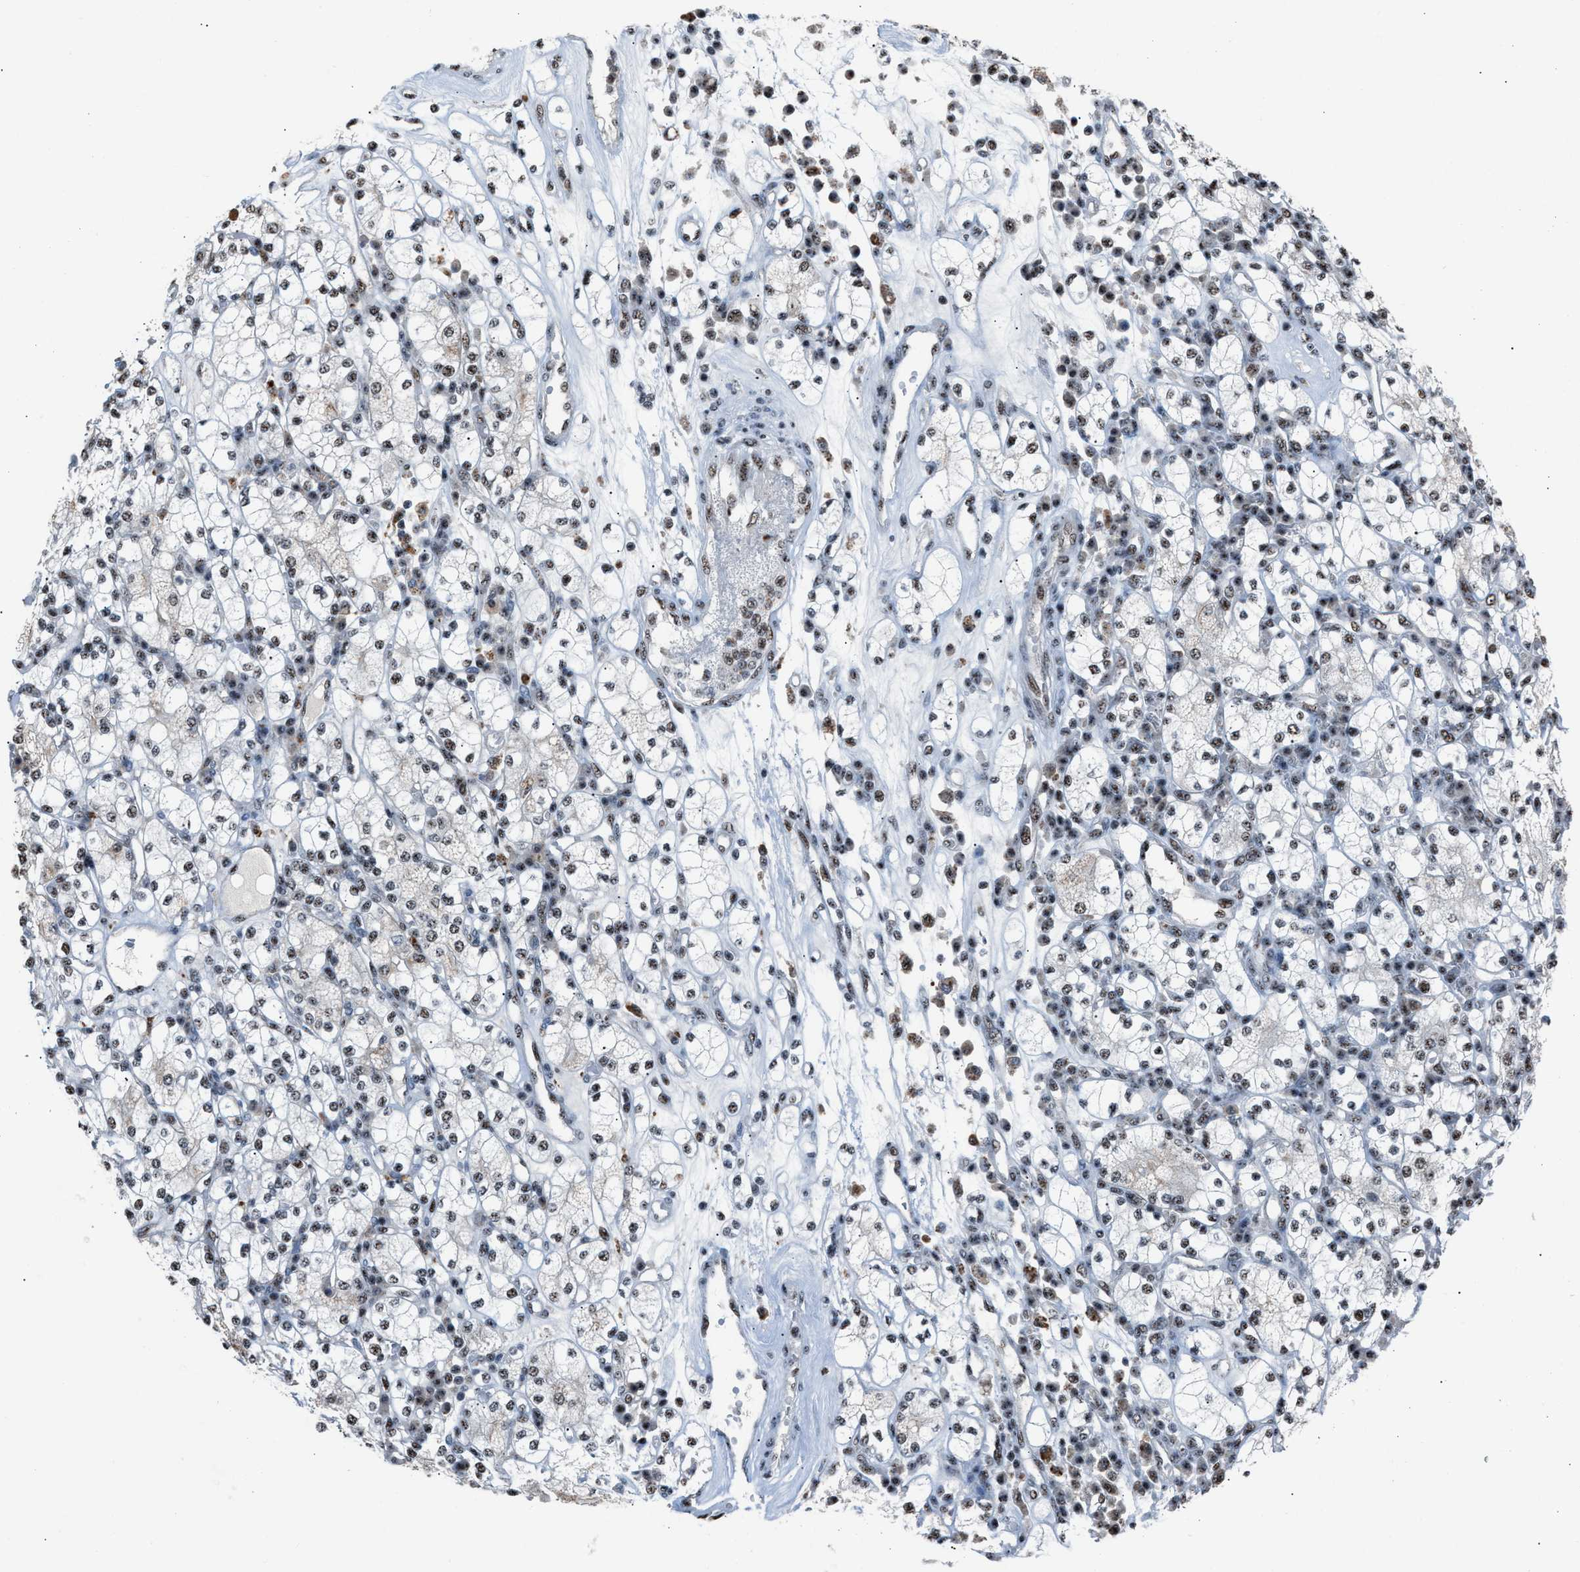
{"staining": {"intensity": "weak", "quantity": ">75%", "location": "cytoplasmic/membranous,nuclear"}, "tissue": "renal cancer", "cell_type": "Tumor cells", "image_type": "cancer", "snomed": [{"axis": "morphology", "description": "Adenocarcinoma, NOS"}, {"axis": "topography", "description": "Kidney"}], "caption": "Immunohistochemical staining of renal cancer demonstrates weak cytoplasmic/membranous and nuclear protein positivity in approximately >75% of tumor cells.", "gene": "CENPP", "patient": {"sex": "male", "age": 77}}